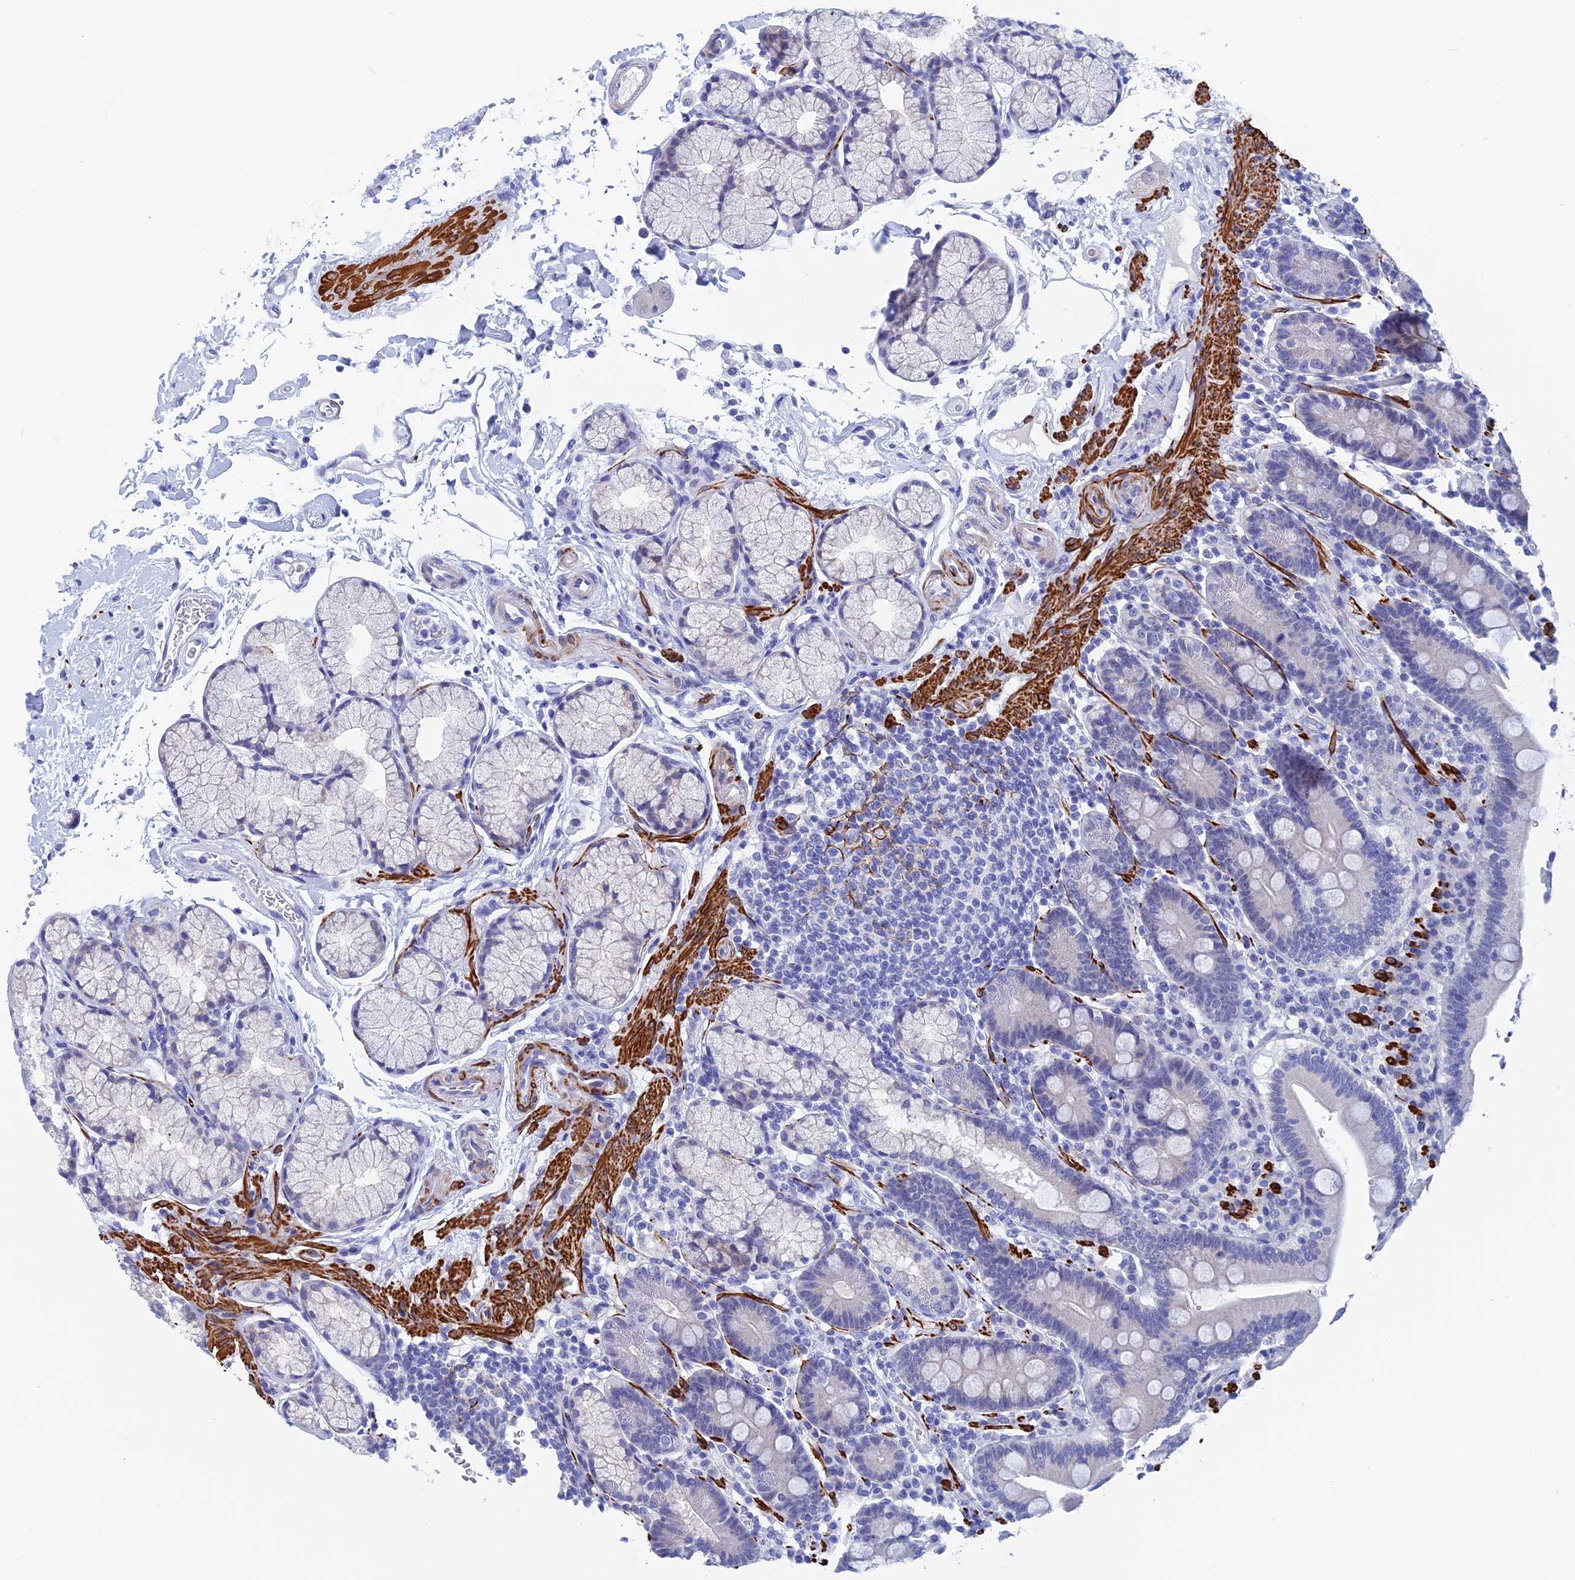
{"staining": {"intensity": "negative", "quantity": "none", "location": "none"}, "tissue": "duodenum", "cell_type": "Glandular cells", "image_type": "normal", "snomed": [{"axis": "morphology", "description": "Normal tissue, NOS"}, {"axis": "topography", "description": "Small intestine, NOS"}], "caption": "DAB (3,3'-diaminobenzidine) immunohistochemical staining of unremarkable human duodenum demonstrates no significant staining in glandular cells. (Immunohistochemistry, brightfield microscopy, high magnification).", "gene": "WDR83", "patient": {"sex": "female", "age": 71}}